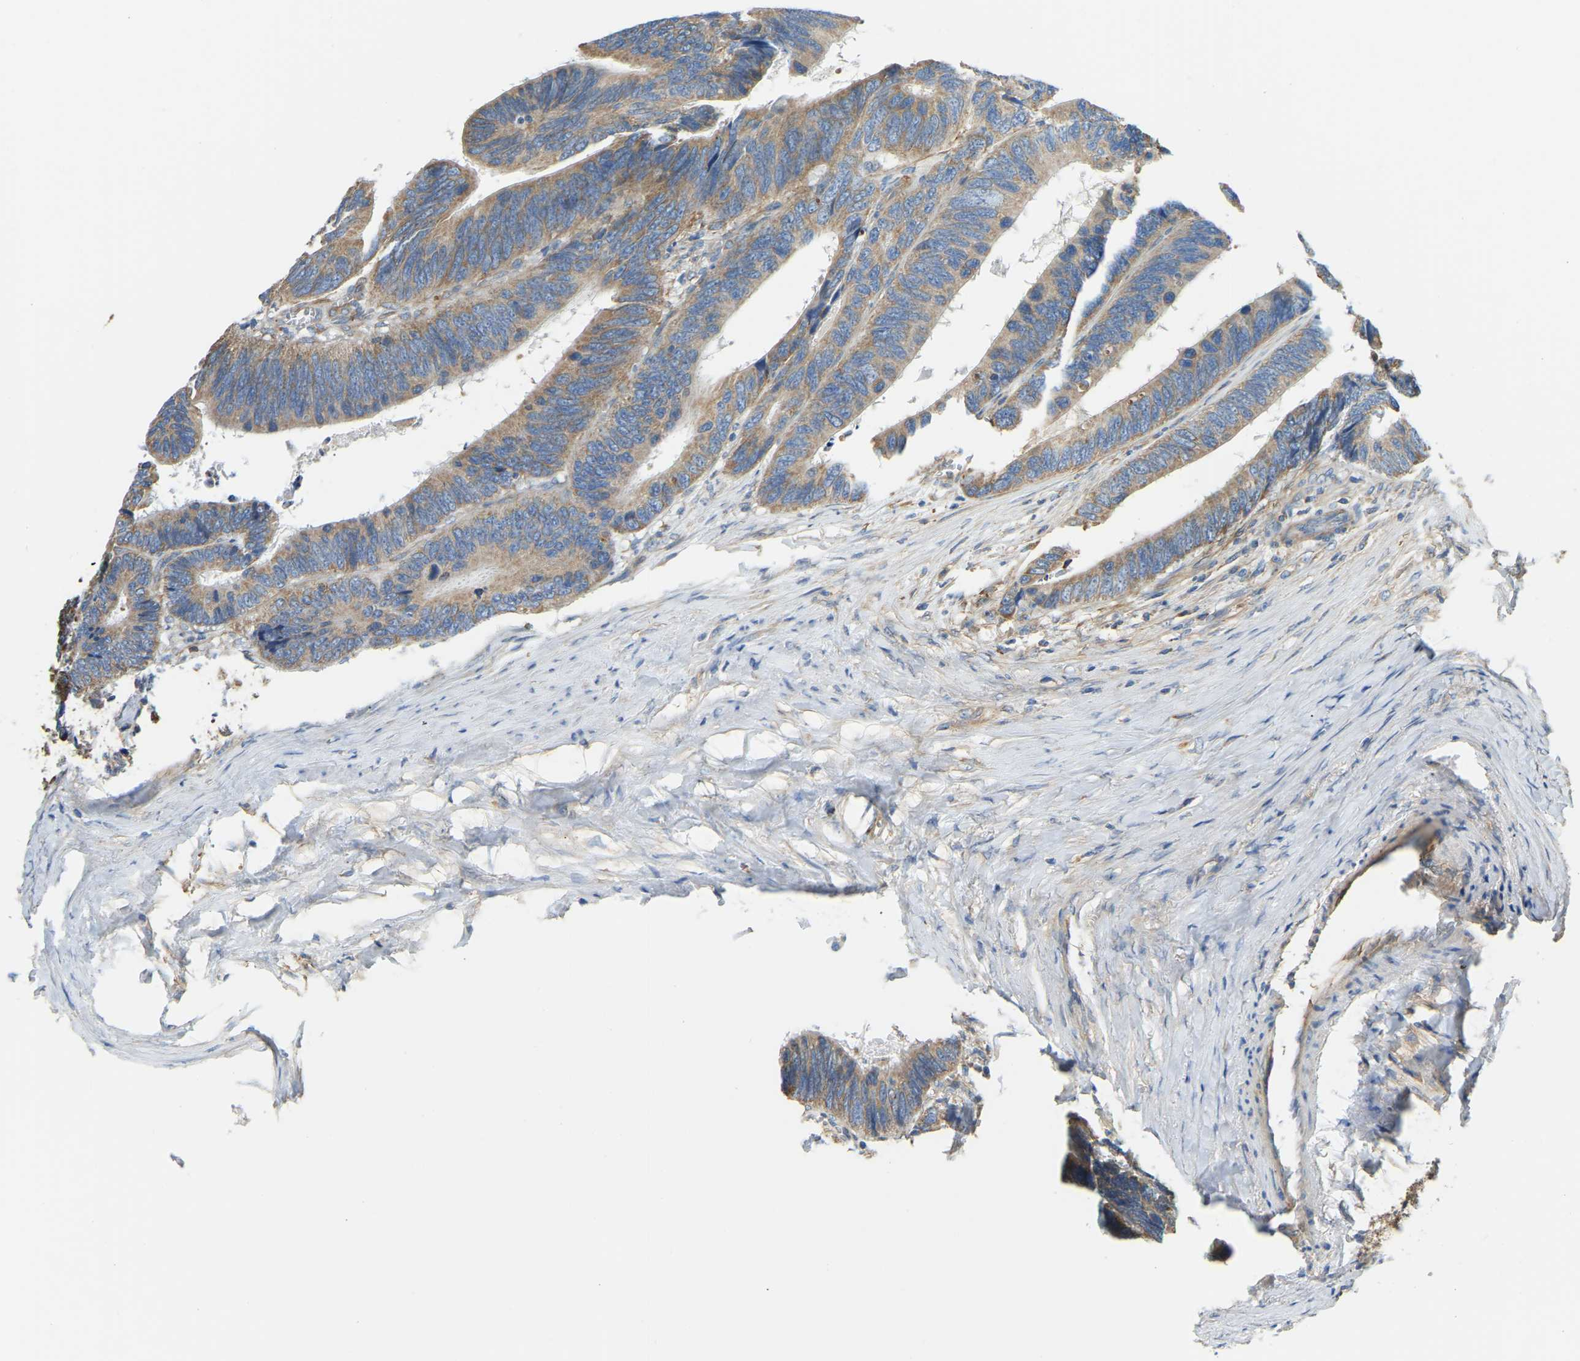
{"staining": {"intensity": "moderate", "quantity": ">75%", "location": "cytoplasmic/membranous"}, "tissue": "colorectal cancer", "cell_type": "Tumor cells", "image_type": "cancer", "snomed": [{"axis": "morphology", "description": "Adenocarcinoma, NOS"}, {"axis": "topography", "description": "Colon"}], "caption": "Adenocarcinoma (colorectal) stained with a brown dye exhibits moderate cytoplasmic/membranous positive expression in about >75% of tumor cells.", "gene": "AHNAK", "patient": {"sex": "male", "age": 72}}